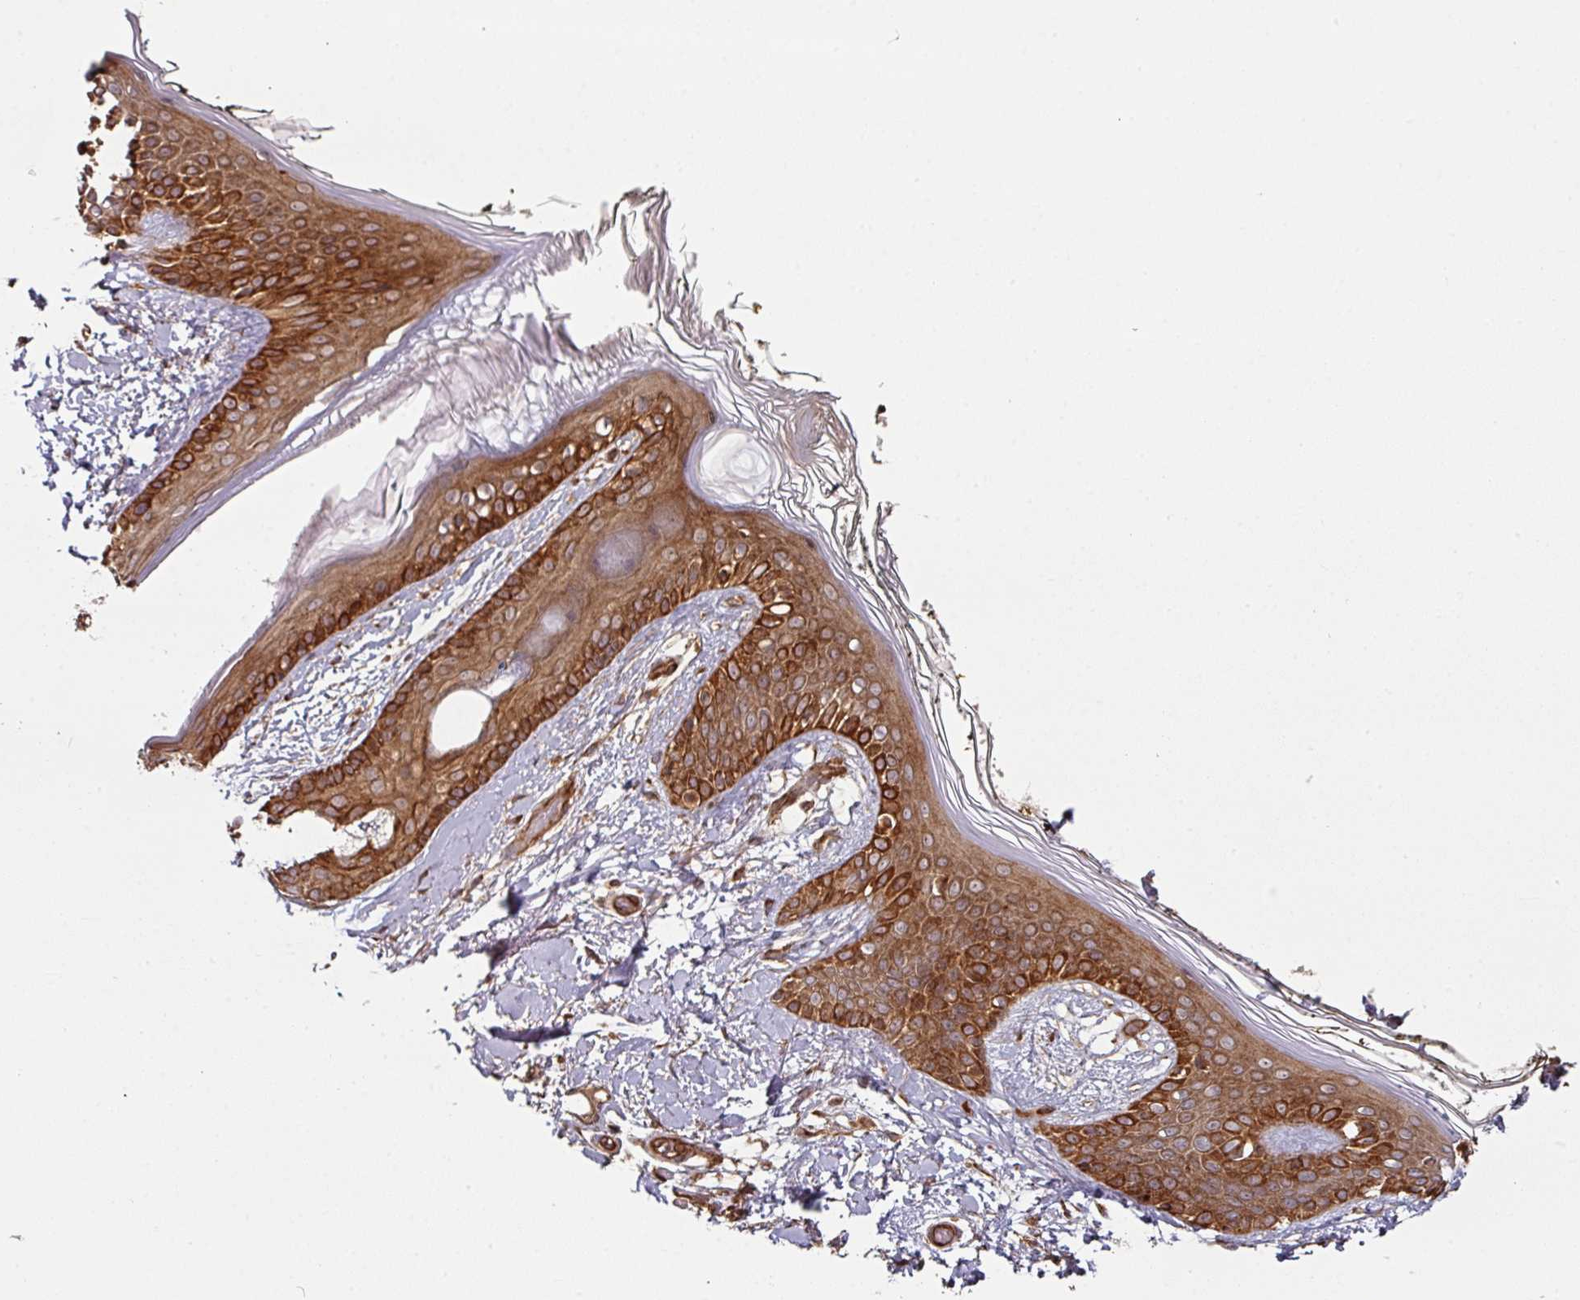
{"staining": {"intensity": "moderate", "quantity": ">75%", "location": "cytoplasmic/membranous"}, "tissue": "skin", "cell_type": "Fibroblasts", "image_type": "normal", "snomed": [{"axis": "morphology", "description": "Normal tissue, NOS"}, {"axis": "topography", "description": "Skin"}], "caption": "About >75% of fibroblasts in normal skin demonstrate moderate cytoplasmic/membranous protein positivity as visualized by brown immunohistochemical staining.", "gene": "SIK1", "patient": {"sex": "female", "age": 34}}